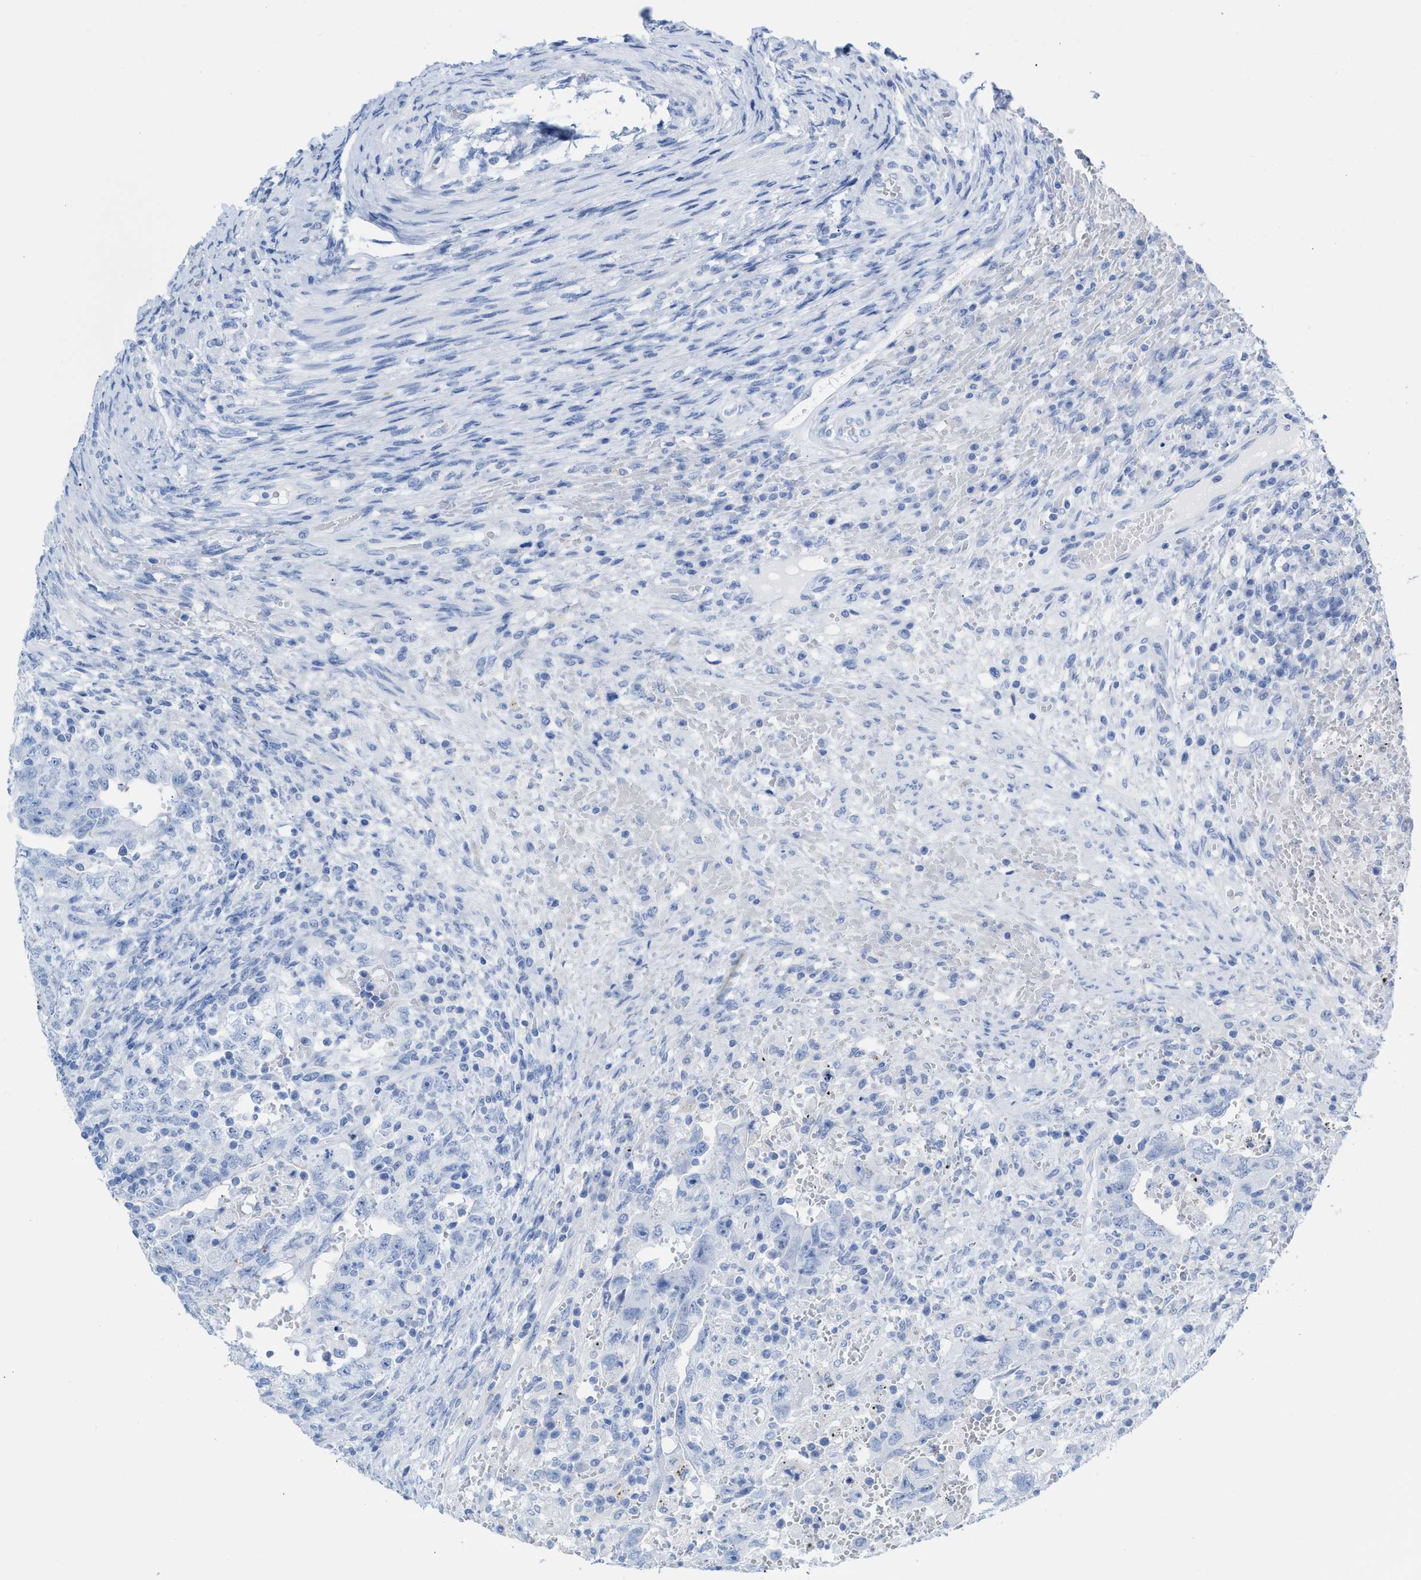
{"staining": {"intensity": "negative", "quantity": "none", "location": "none"}, "tissue": "testis cancer", "cell_type": "Tumor cells", "image_type": "cancer", "snomed": [{"axis": "morphology", "description": "Carcinoma, Embryonal, NOS"}, {"axis": "topography", "description": "Testis"}], "caption": "This is an IHC micrograph of human testis embryonal carcinoma. There is no expression in tumor cells.", "gene": "CPA1", "patient": {"sex": "male", "age": 26}}